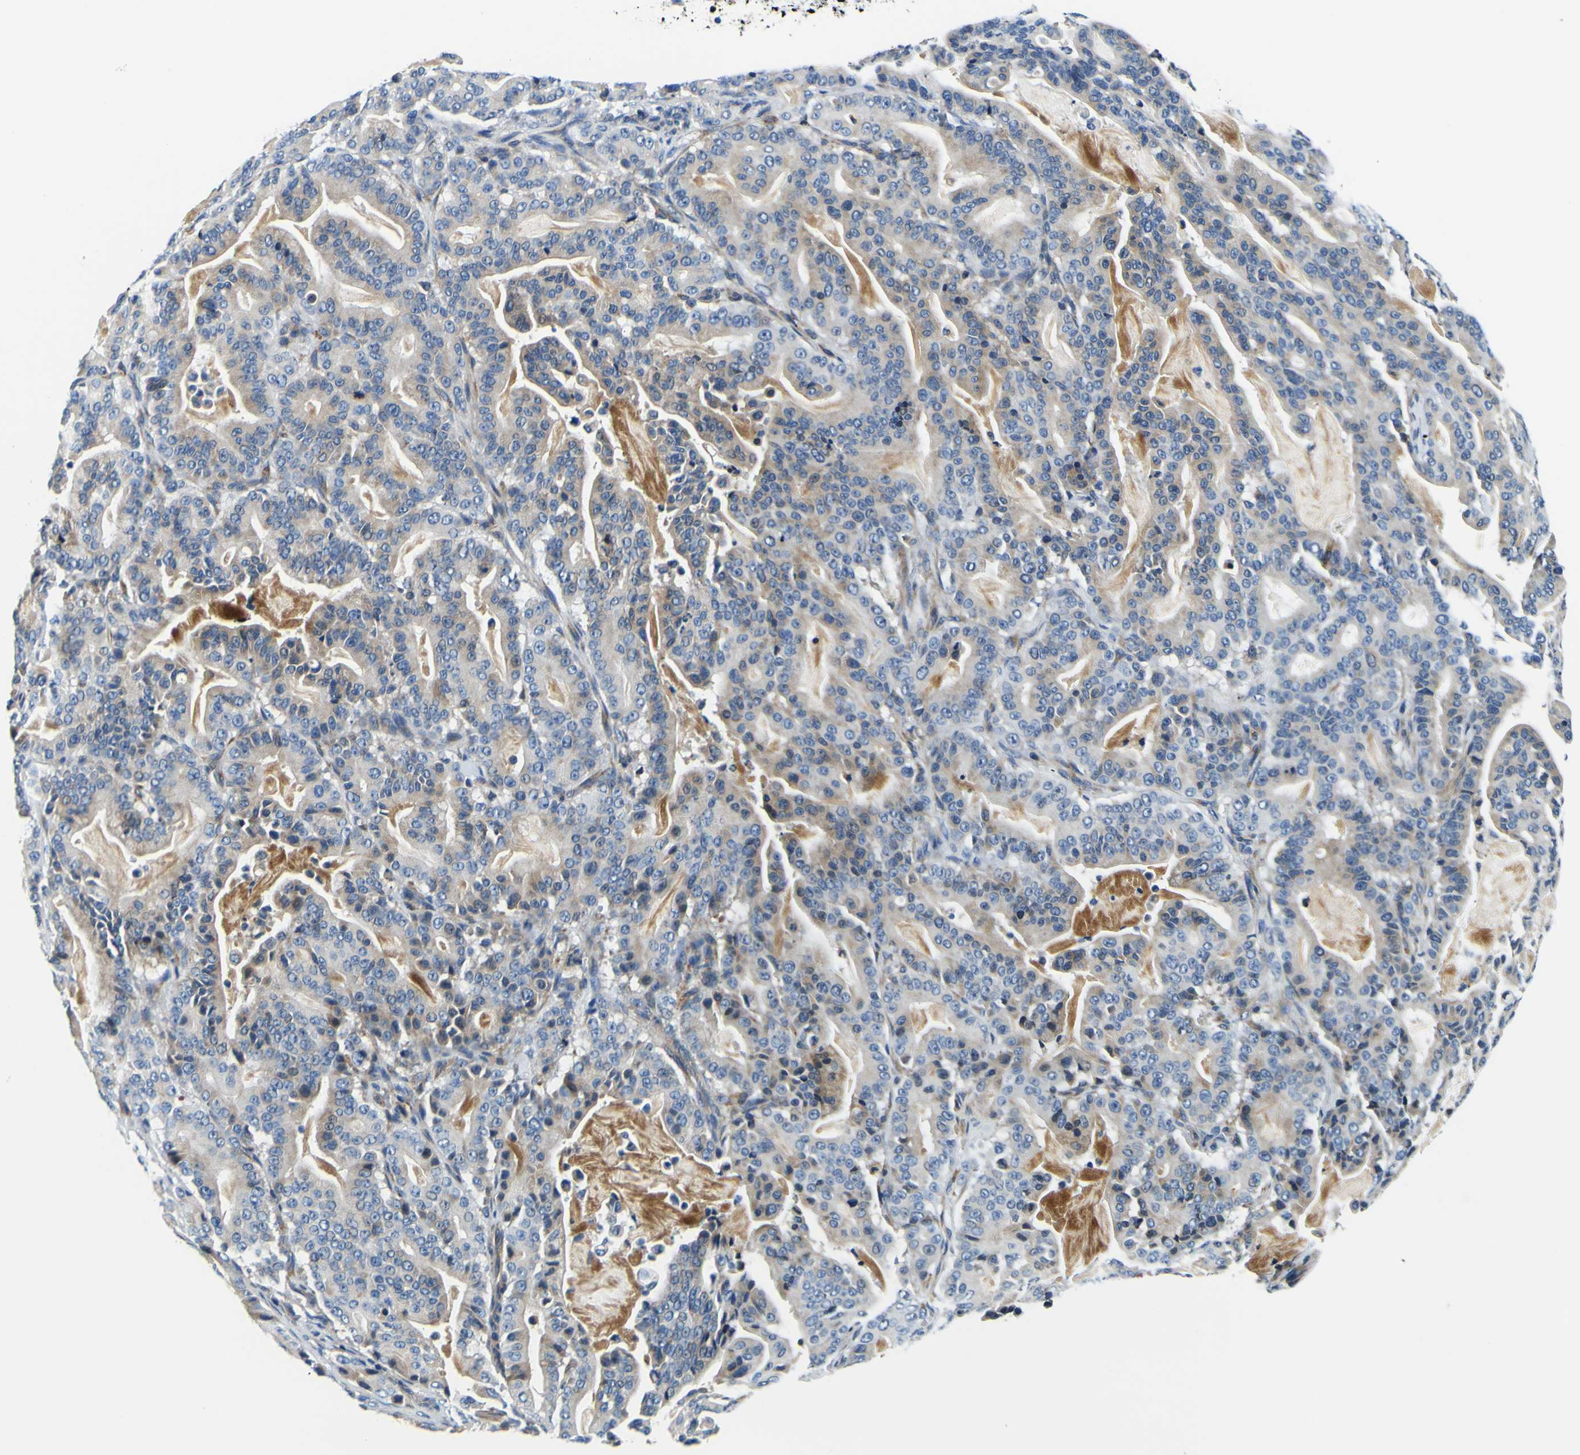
{"staining": {"intensity": "weak", "quantity": "<25%", "location": "cytoplasmic/membranous"}, "tissue": "pancreatic cancer", "cell_type": "Tumor cells", "image_type": "cancer", "snomed": [{"axis": "morphology", "description": "Adenocarcinoma, NOS"}, {"axis": "topography", "description": "Pancreas"}], "caption": "Micrograph shows no protein positivity in tumor cells of pancreatic cancer (adenocarcinoma) tissue.", "gene": "NLRP3", "patient": {"sex": "male", "age": 63}}